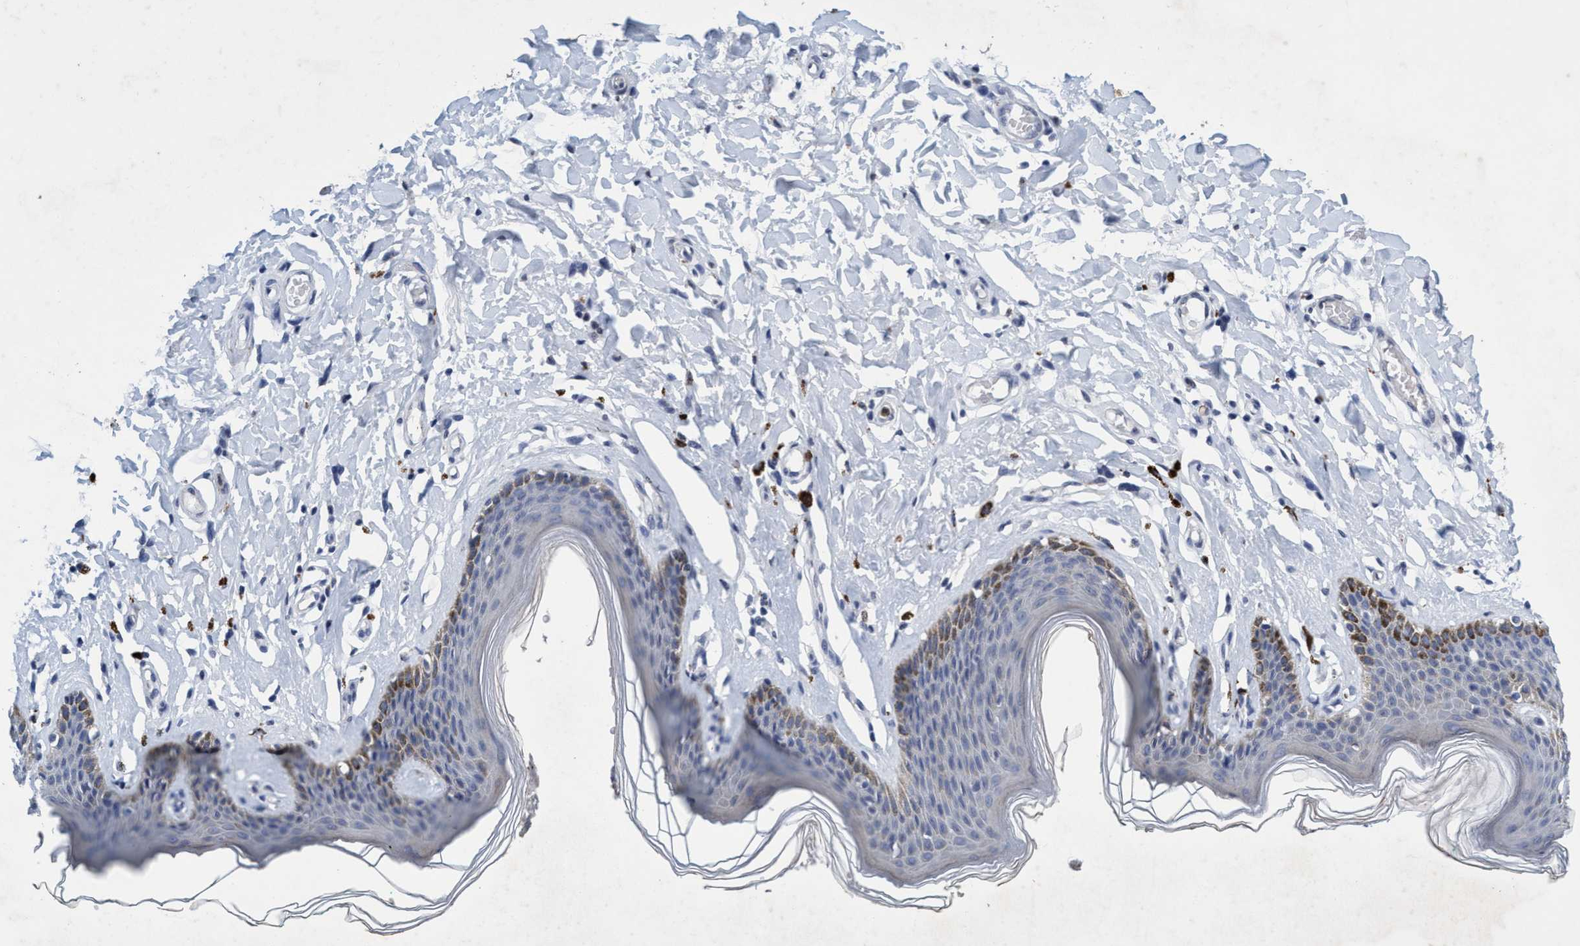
{"staining": {"intensity": "moderate", "quantity": "<25%", "location": "cytoplasmic/membranous"}, "tissue": "skin", "cell_type": "Epidermal cells", "image_type": "normal", "snomed": [{"axis": "morphology", "description": "Normal tissue, NOS"}, {"axis": "topography", "description": "Vulva"}], "caption": "A micrograph of skin stained for a protein exhibits moderate cytoplasmic/membranous brown staining in epidermal cells.", "gene": "GRB14", "patient": {"sex": "female", "age": 66}}